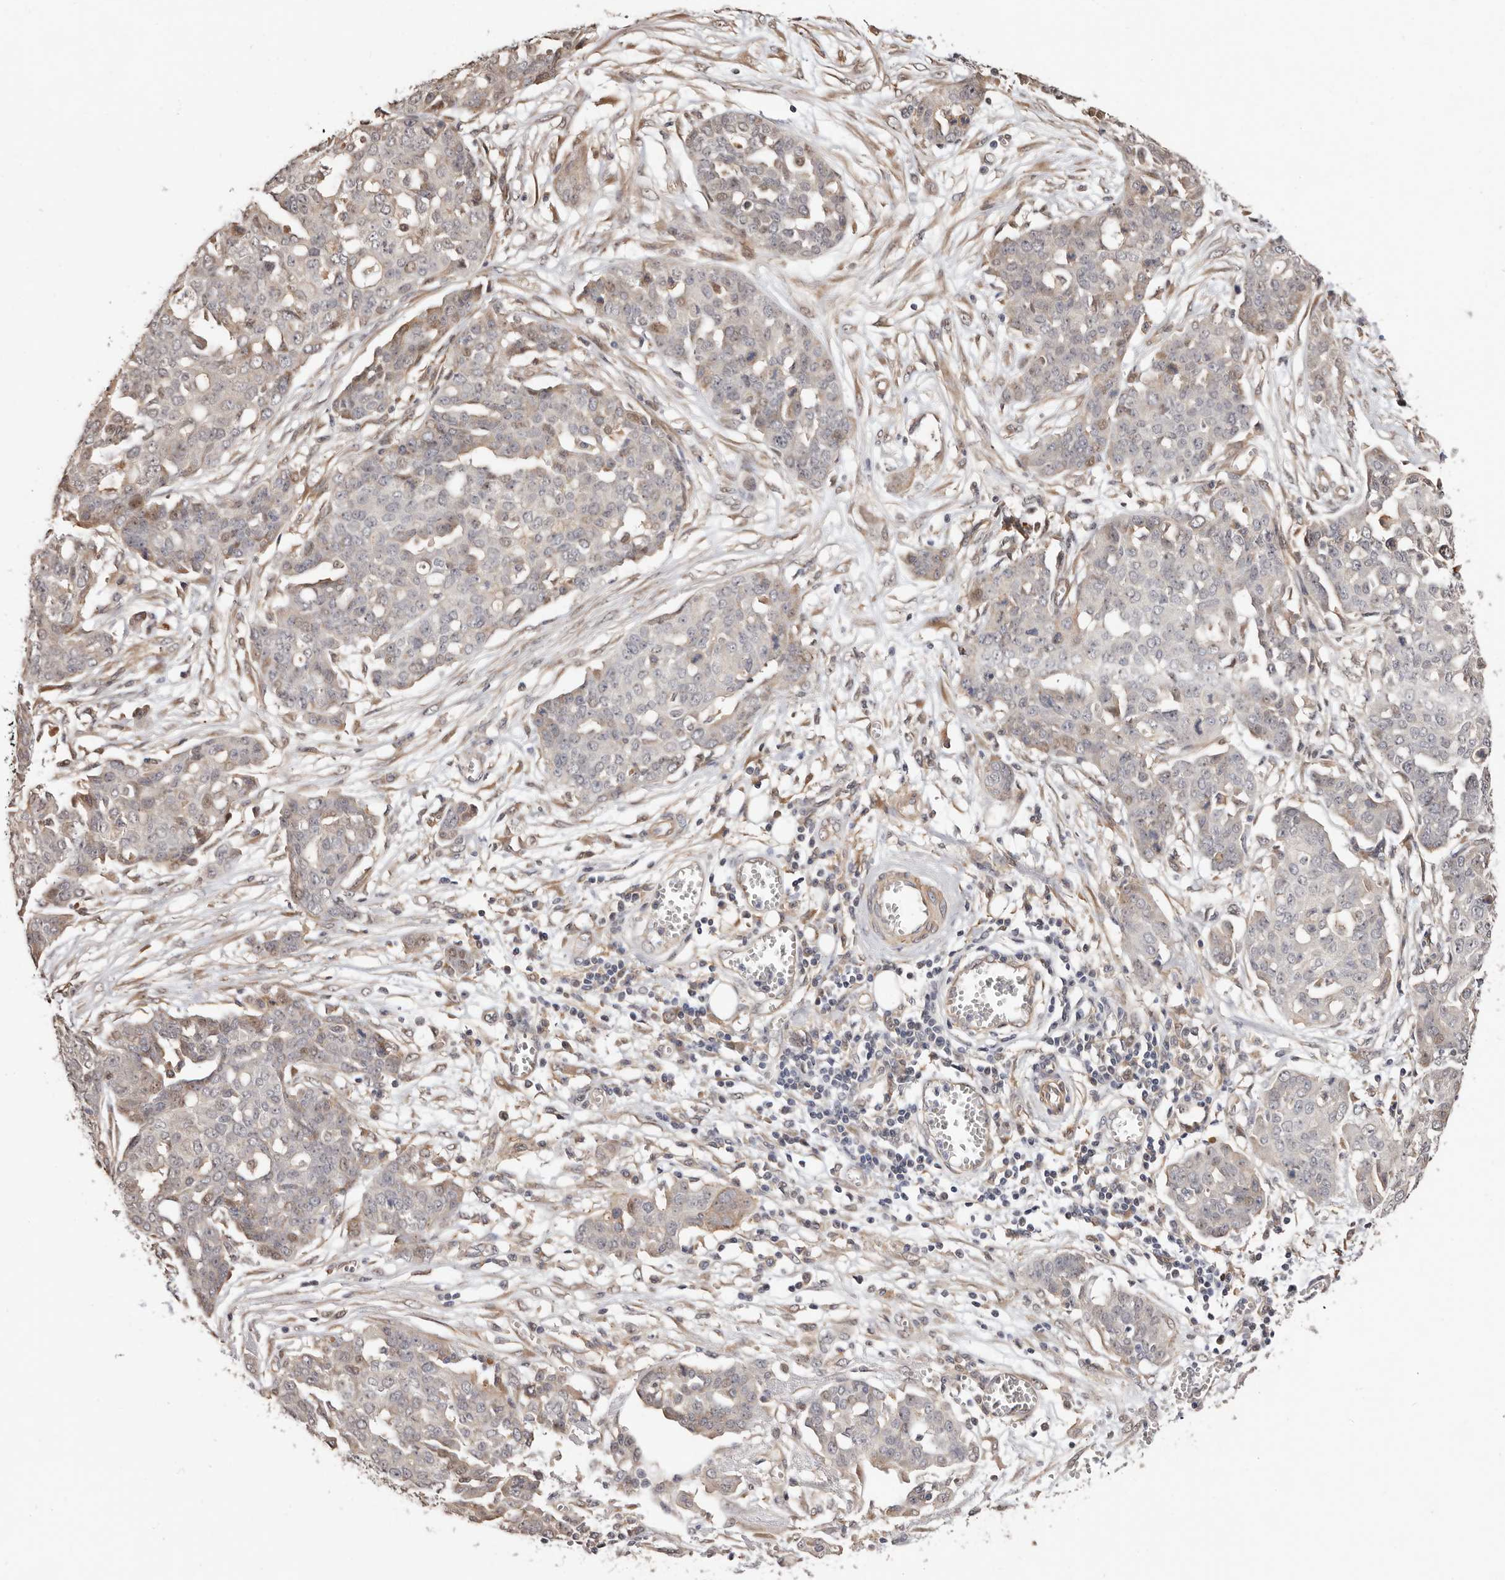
{"staining": {"intensity": "weak", "quantity": "<25%", "location": "cytoplasmic/membranous"}, "tissue": "ovarian cancer", "cell_type": "Tumor cells", "image_type": "cancer", "snomed": [{"axis": "morphology", "description": "Cystadenocarcinoma, serous, NOS"}, {"axis": "topography", "description": "Soft tissue"}, {"axis": "topography", "description": "Ovary"}], "caption": "IHC photomicrograph of human ovarian serous cystadenocarcinoma stained for a protein (brown), which shows no expression in tumor cells.", "gene": "TRIP13", "patient": {"sex": "female", "age": 57}}